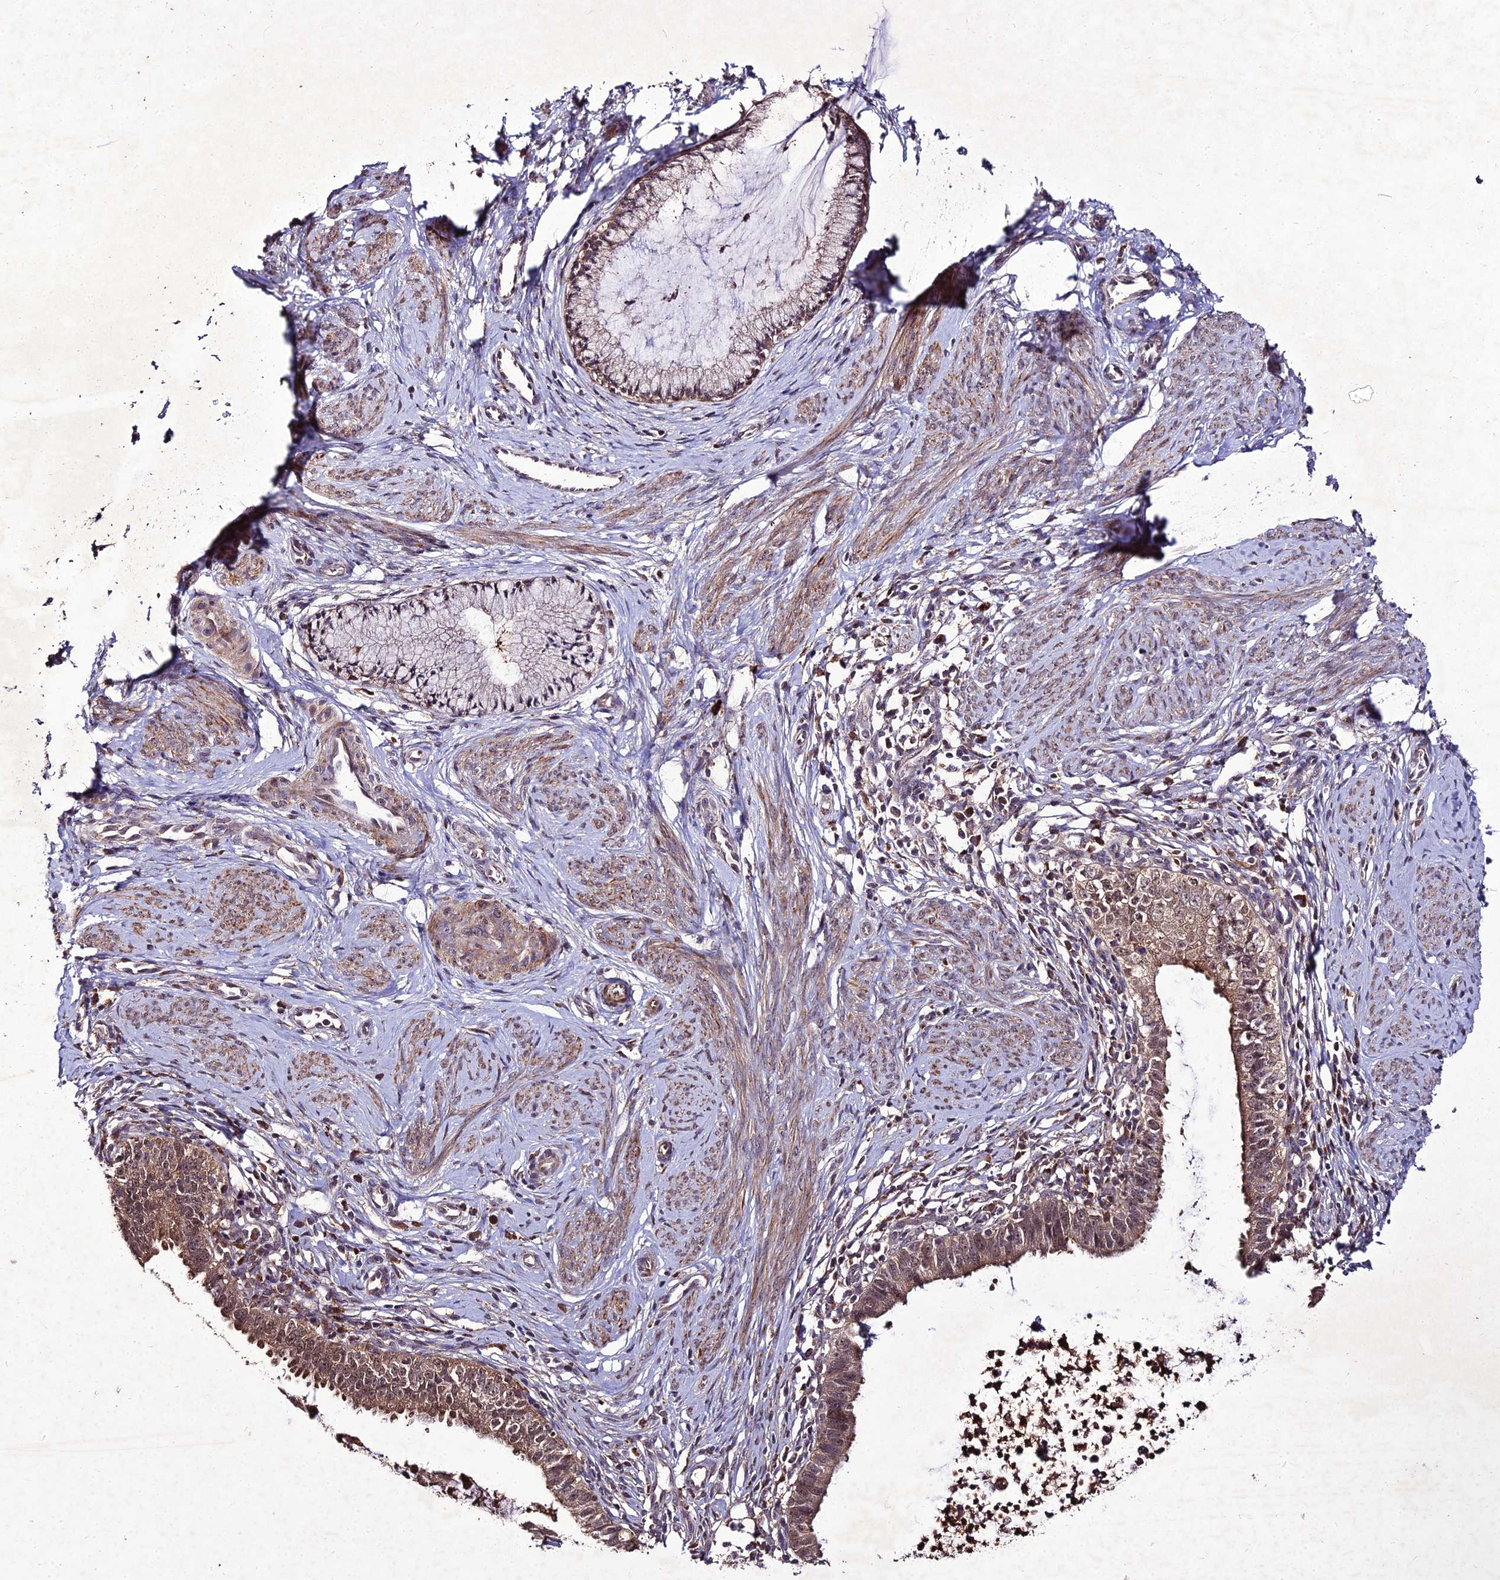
{"staining": {"intensity": "weak", "quantity": ">75%", "location": "cytoplasmic/membranous,nuclear"}, "tissue": "cervical cancer", "cell_type": "Tumor cells", "image_type": "cancer", "snomed": [{"axis": "morphology", "description": "Adenocarcinoma, NOS"}, {"axis": "topography", "description": "Cervix"}], "caption": "The image reveals immunohistochemical staining of cervical cancer. There is weak cytoplasmic/membranous and nuclear staining is appreciated in about >75% of tumor cells.", "gene": "ZNF766", "patient": {"sex": "female", "age": 36}}